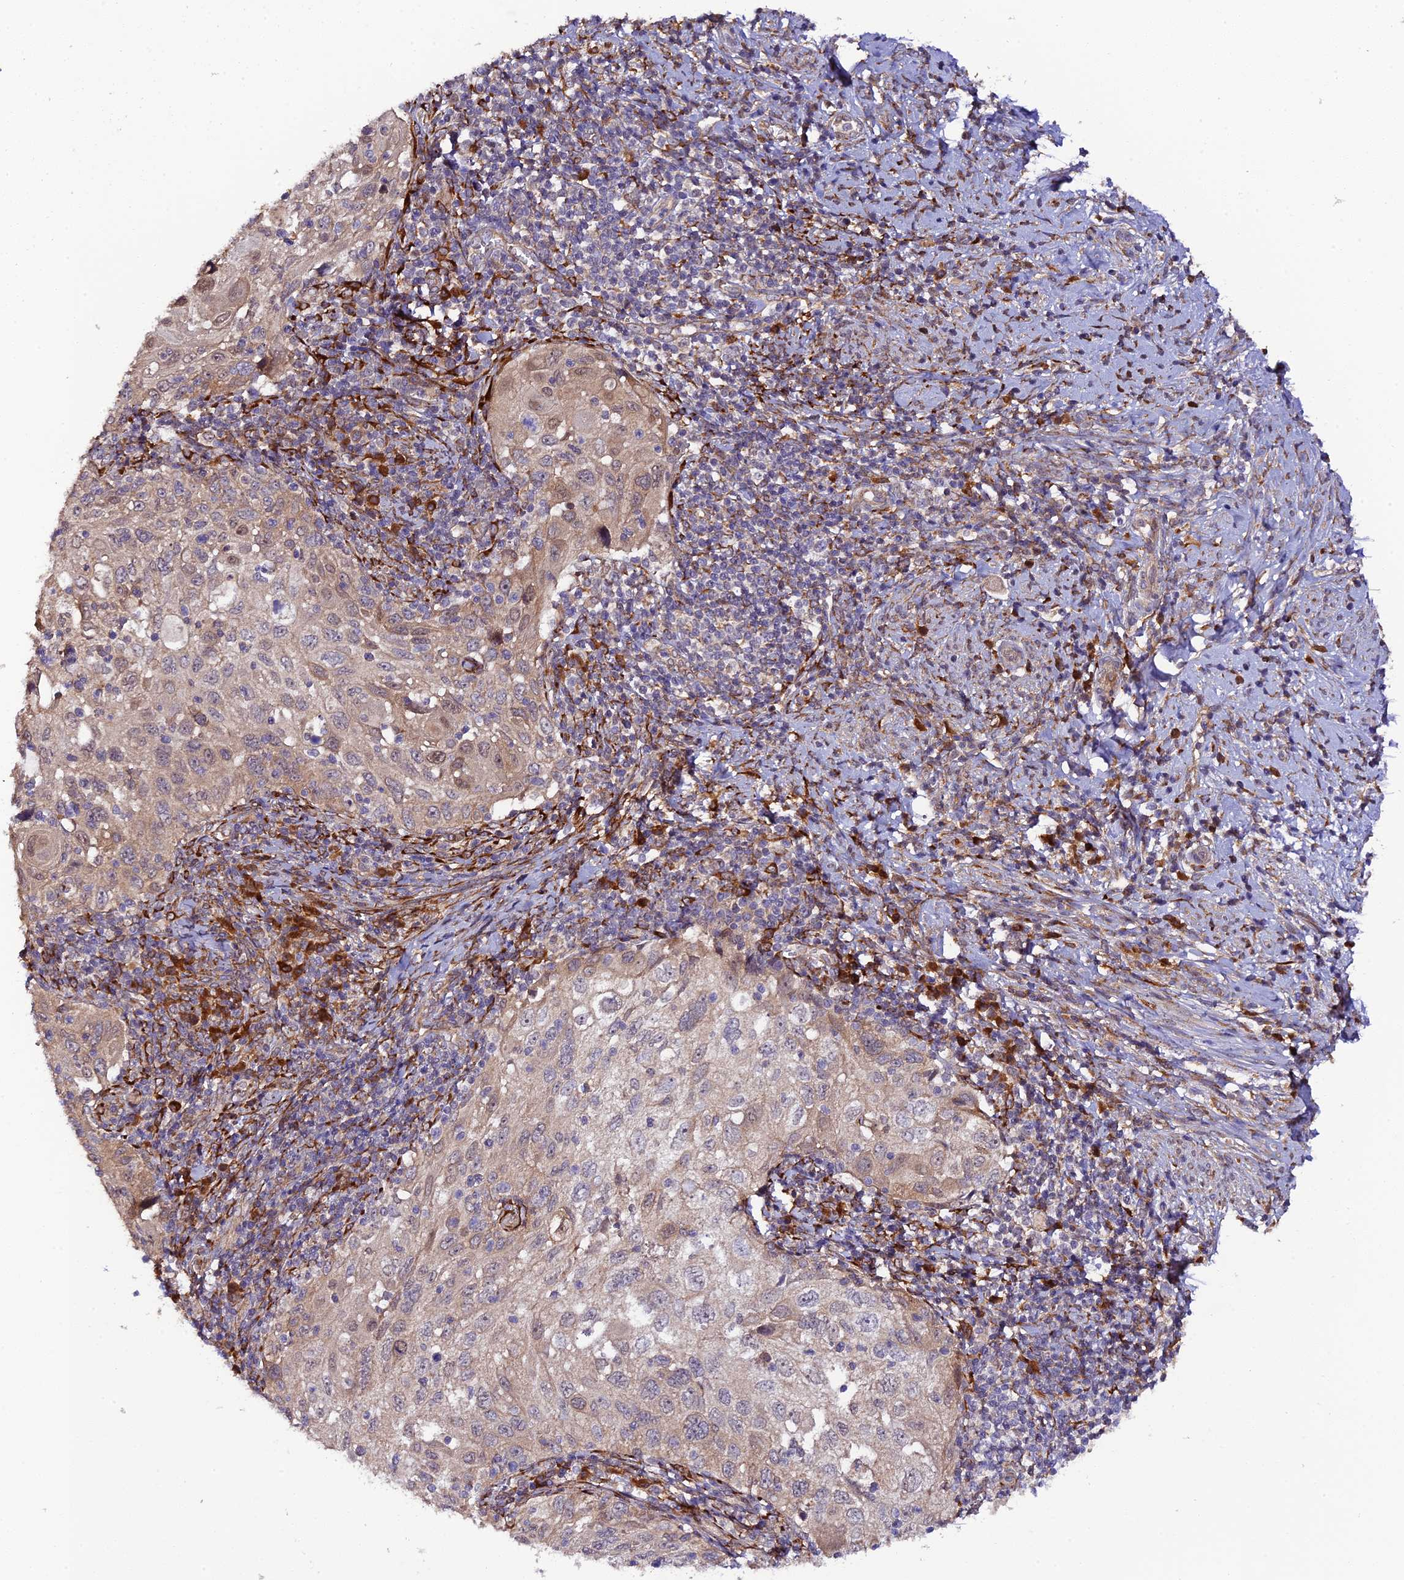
{"staining": {"intensity": "weak", "quantity": "25%-75%", "location": "cytoplasmic/membranous,nuclear"}, "tissue": "cervical cancer", "cell_type": "Tumor cells", "image_type": "cancer", "snomed": [{"axis": "morphology", "description": "Squamous cell carcinoma, NOS"}, {"axis": "topography", "description": "Cervix"}], "caption": "There is low levels of weak cytoplasmic/membranous and nuclear expression in tumor cells of cervical cancer (squamous cell carcinoma), as demonstrated by immunohistochemical staining (brown color).", "gene": "P3H3", "patient": {"sex": "female", "age": 70}}